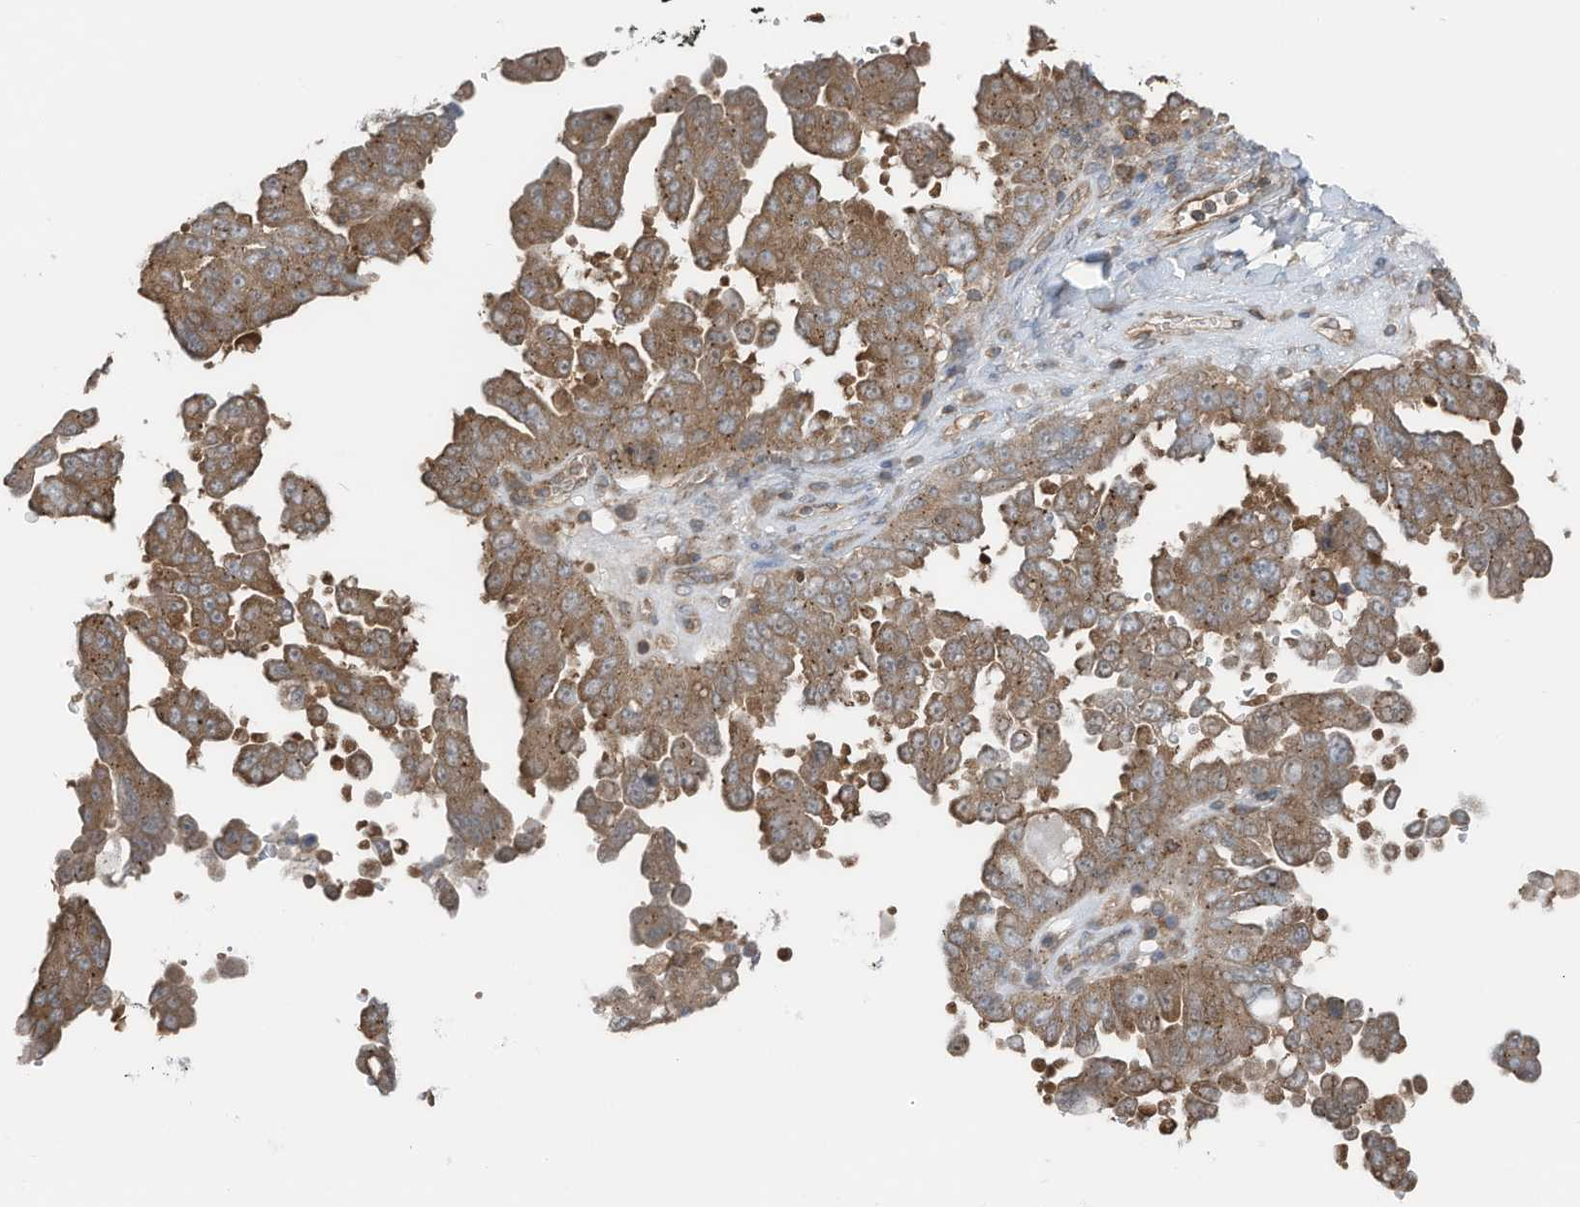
{"staining": {"intensity": "moderate", "quantity": ">75%", "location": "cytoplasmic/membranous"}, "tissue": "ovarian cancer", "cell_type": "Tumor cells", "image_type": "cancer", "snomed": [{"axis": "morphology", "description": "Carcinoma, endometroid"}, {"axis": "topography", "description": "Ovary"}], "caption": "An IHC image of neoplastic tissue is shown. Protein staining in brown labels moderate cytoplasmic/membranous positivity in ovarian cancer within tumor cells.", "gene": "TXNDC9", "patient": {"sex": "female", "age": 62}}